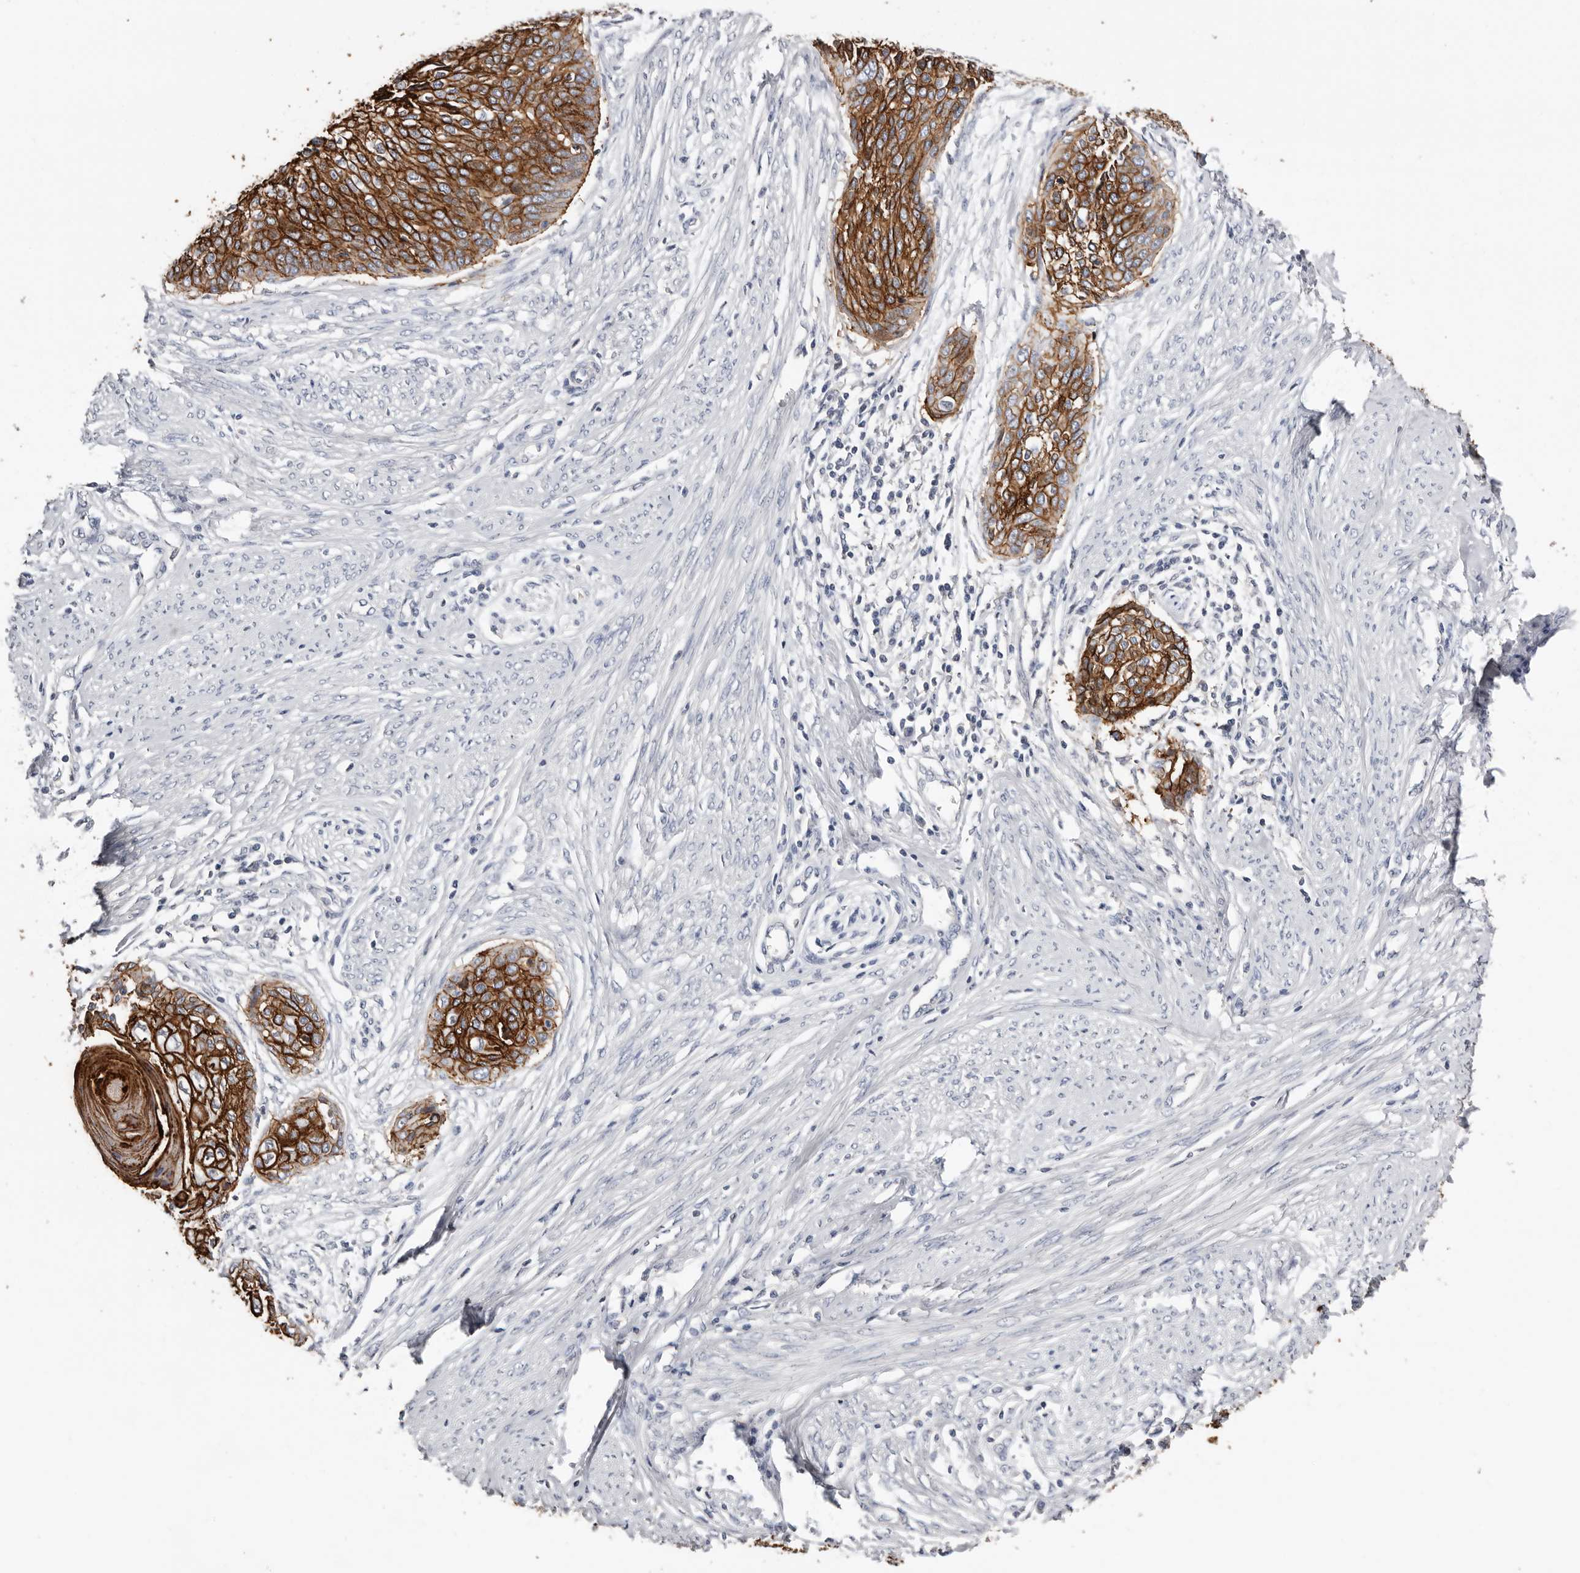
{"staining": {"intensity": "strong", "quantity": ">75%", "location": "cytoplasmic/membranous"}, "tissue": "cervical cancer", "cell_type": "Tumor cells", "image_type": "cancer", "snomed": [{"axis": "morphology", "description": "Squamous cell carcinoma, NOS"}, {"axis": "topography", "description": "Cervix"}], "caption": "Immunohistochemistry (IHC) histopathology image of neoplastic tissue: squamous cell carcinoma (cervical) stained using immunohistochemistry (IHC) exhibits high levels of strong protein expression localized specifically in the cytoplasmic/membranous of tumor cells, appearing as a cytoplasmic/membranous brown color.", "gene": "S100A14", "patient": {"sex": "female", "age": 37}}